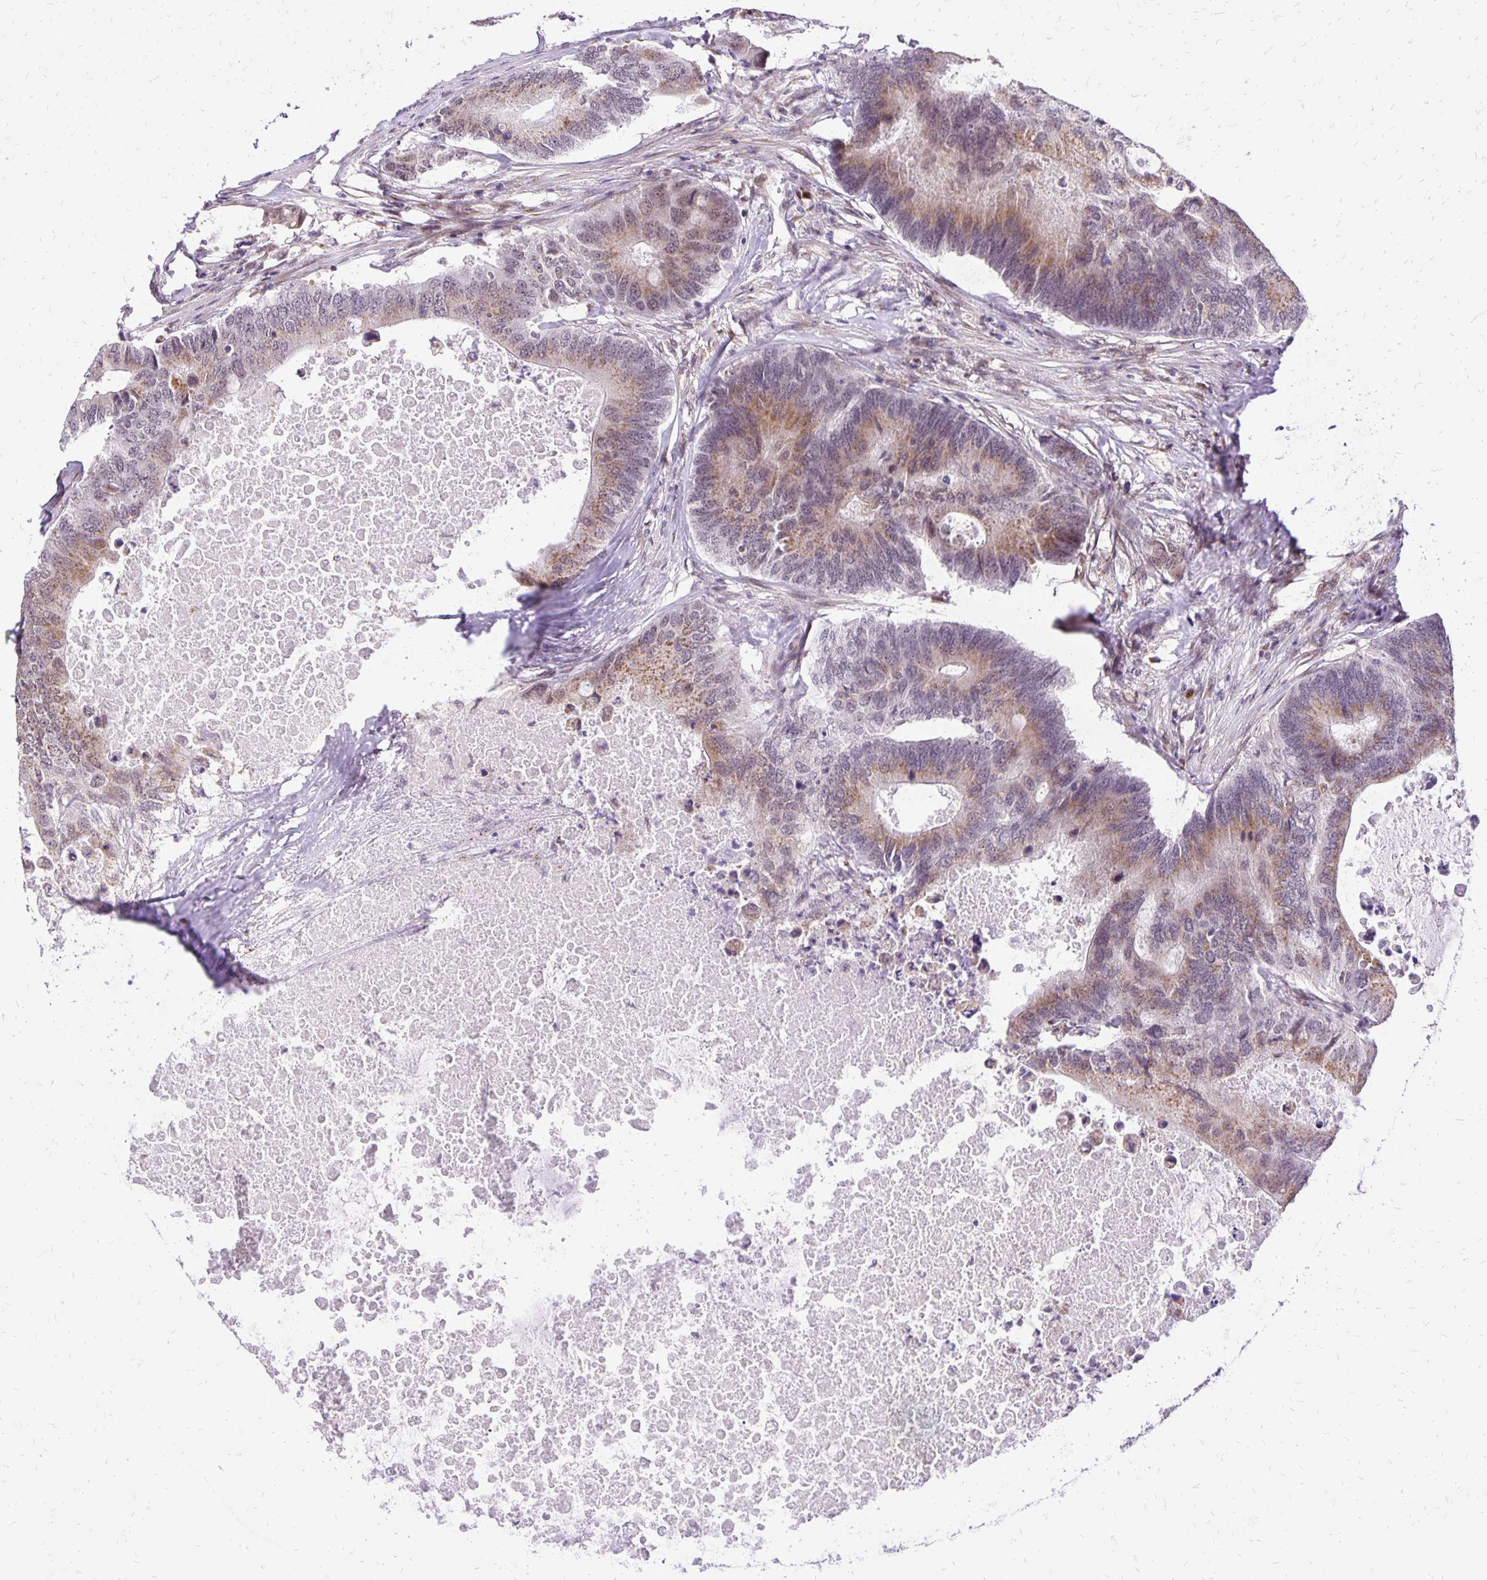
{"staining": {"intensity": "moderate", "quantity": ">75%", "location": "cytoplasmic/membranous"}, "tissue": "colorectal cancer", "cell_type": "Tumor cells", "image_type": "cancer", "snomed": [{"axis": "morphology", "description": "Adenocarcinoma, NOS"}, {"axis": "topography", "description": "Colon"}], "caption": "IHC image of human colorectal adenocarcinoma stained for a protein (brown), which reveals medium levels of moderate cytoplasmic/membranous positivity in about >75% of tumor cells.", "gene": "GOLGA5", "patient": {"sex": "male", "age": 71}}